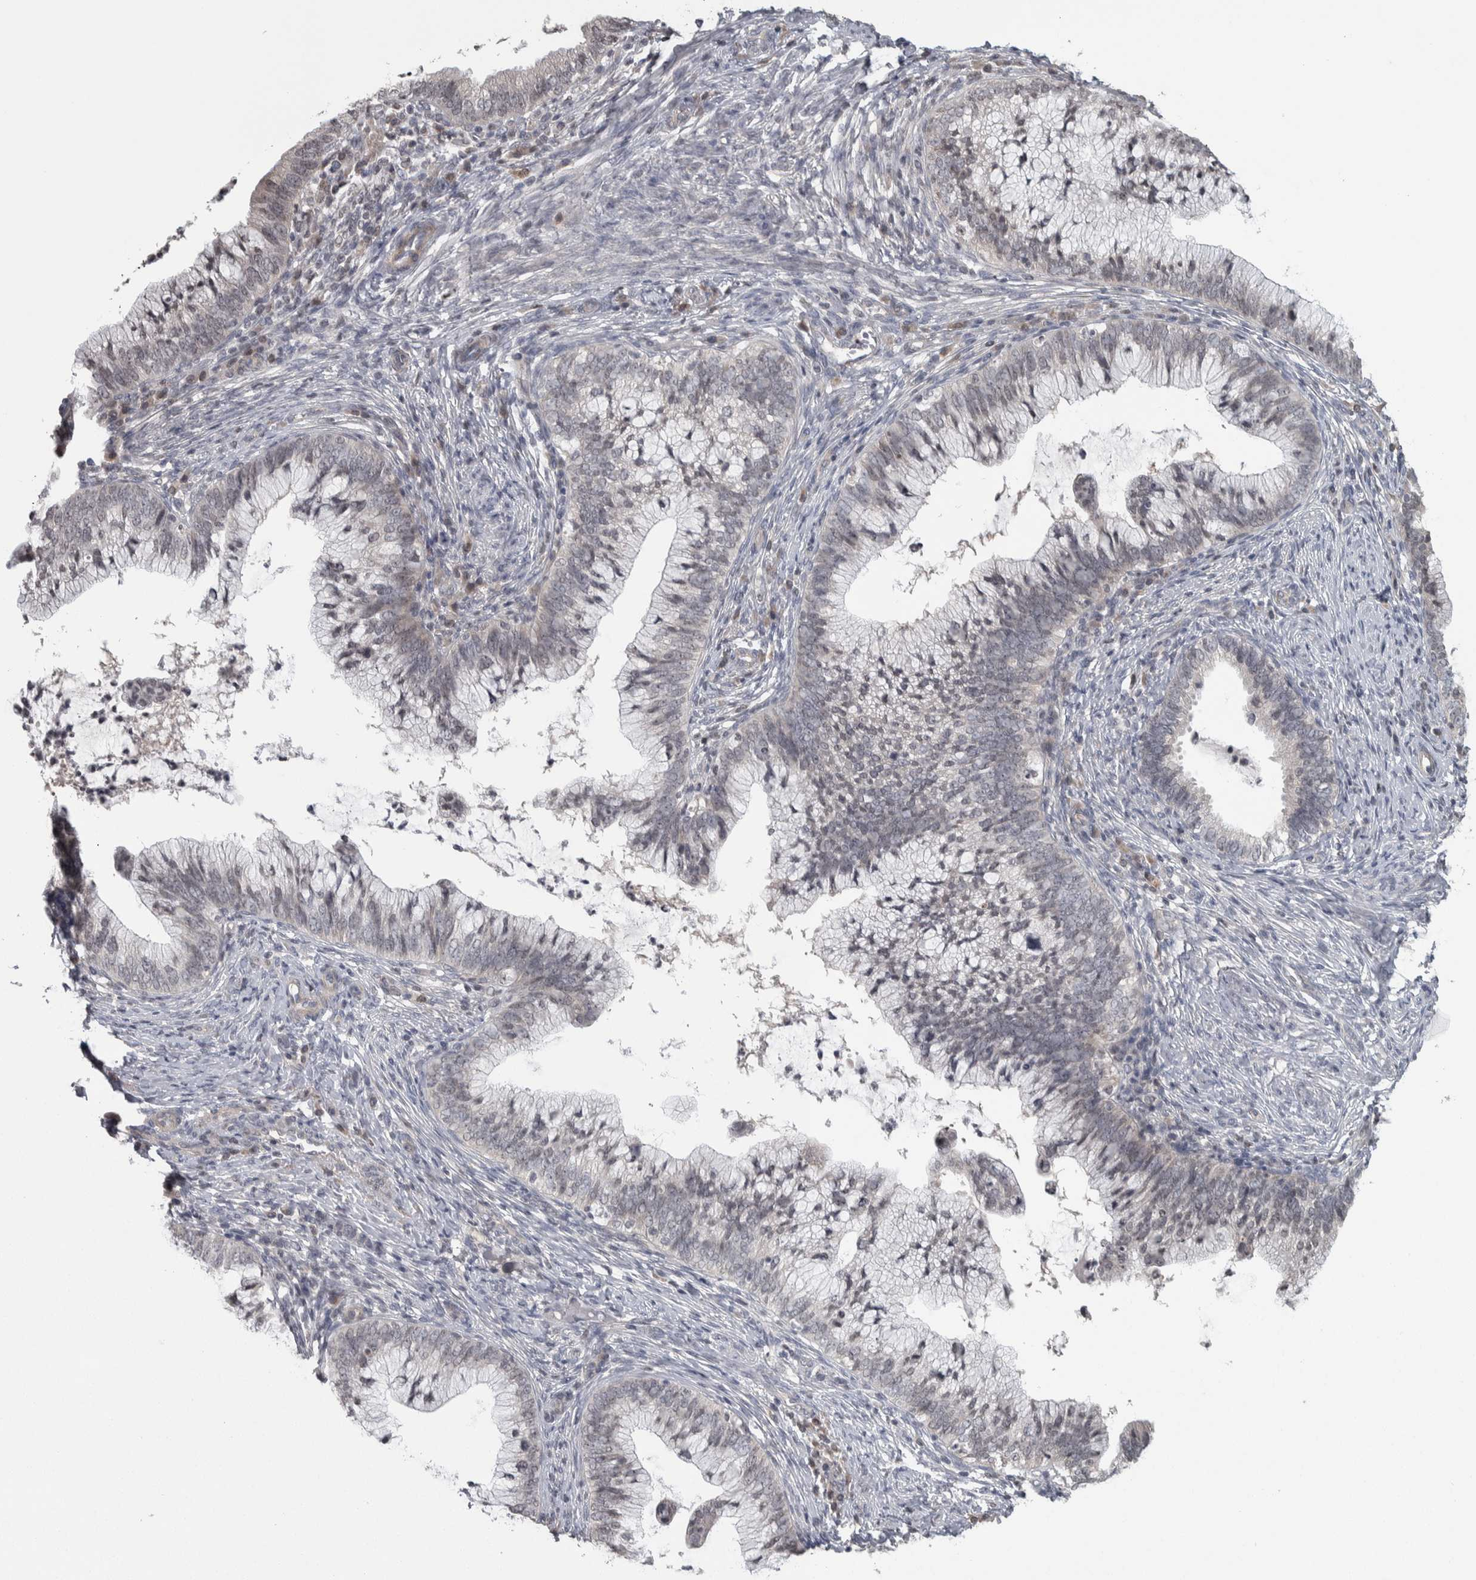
{"staining": {"intensity": "weak", "quantity": "<25%", "location": "cytoplasmic/membranous"}, "tissue": "cervical cancer", "cell_type": "Tumor cells", "image_type": "cancer", "snomed": [{"axis": "morphology", "description": "Adenocarcinoma, NOS"}, {"axis": "topography", "description": "Cervix"}], "caption": "Tumor cells show no significant protein positivity in adenocarcinoma (cervical).", "gene": "CWC27", "patient": {"sex": "female", "age": 36}}